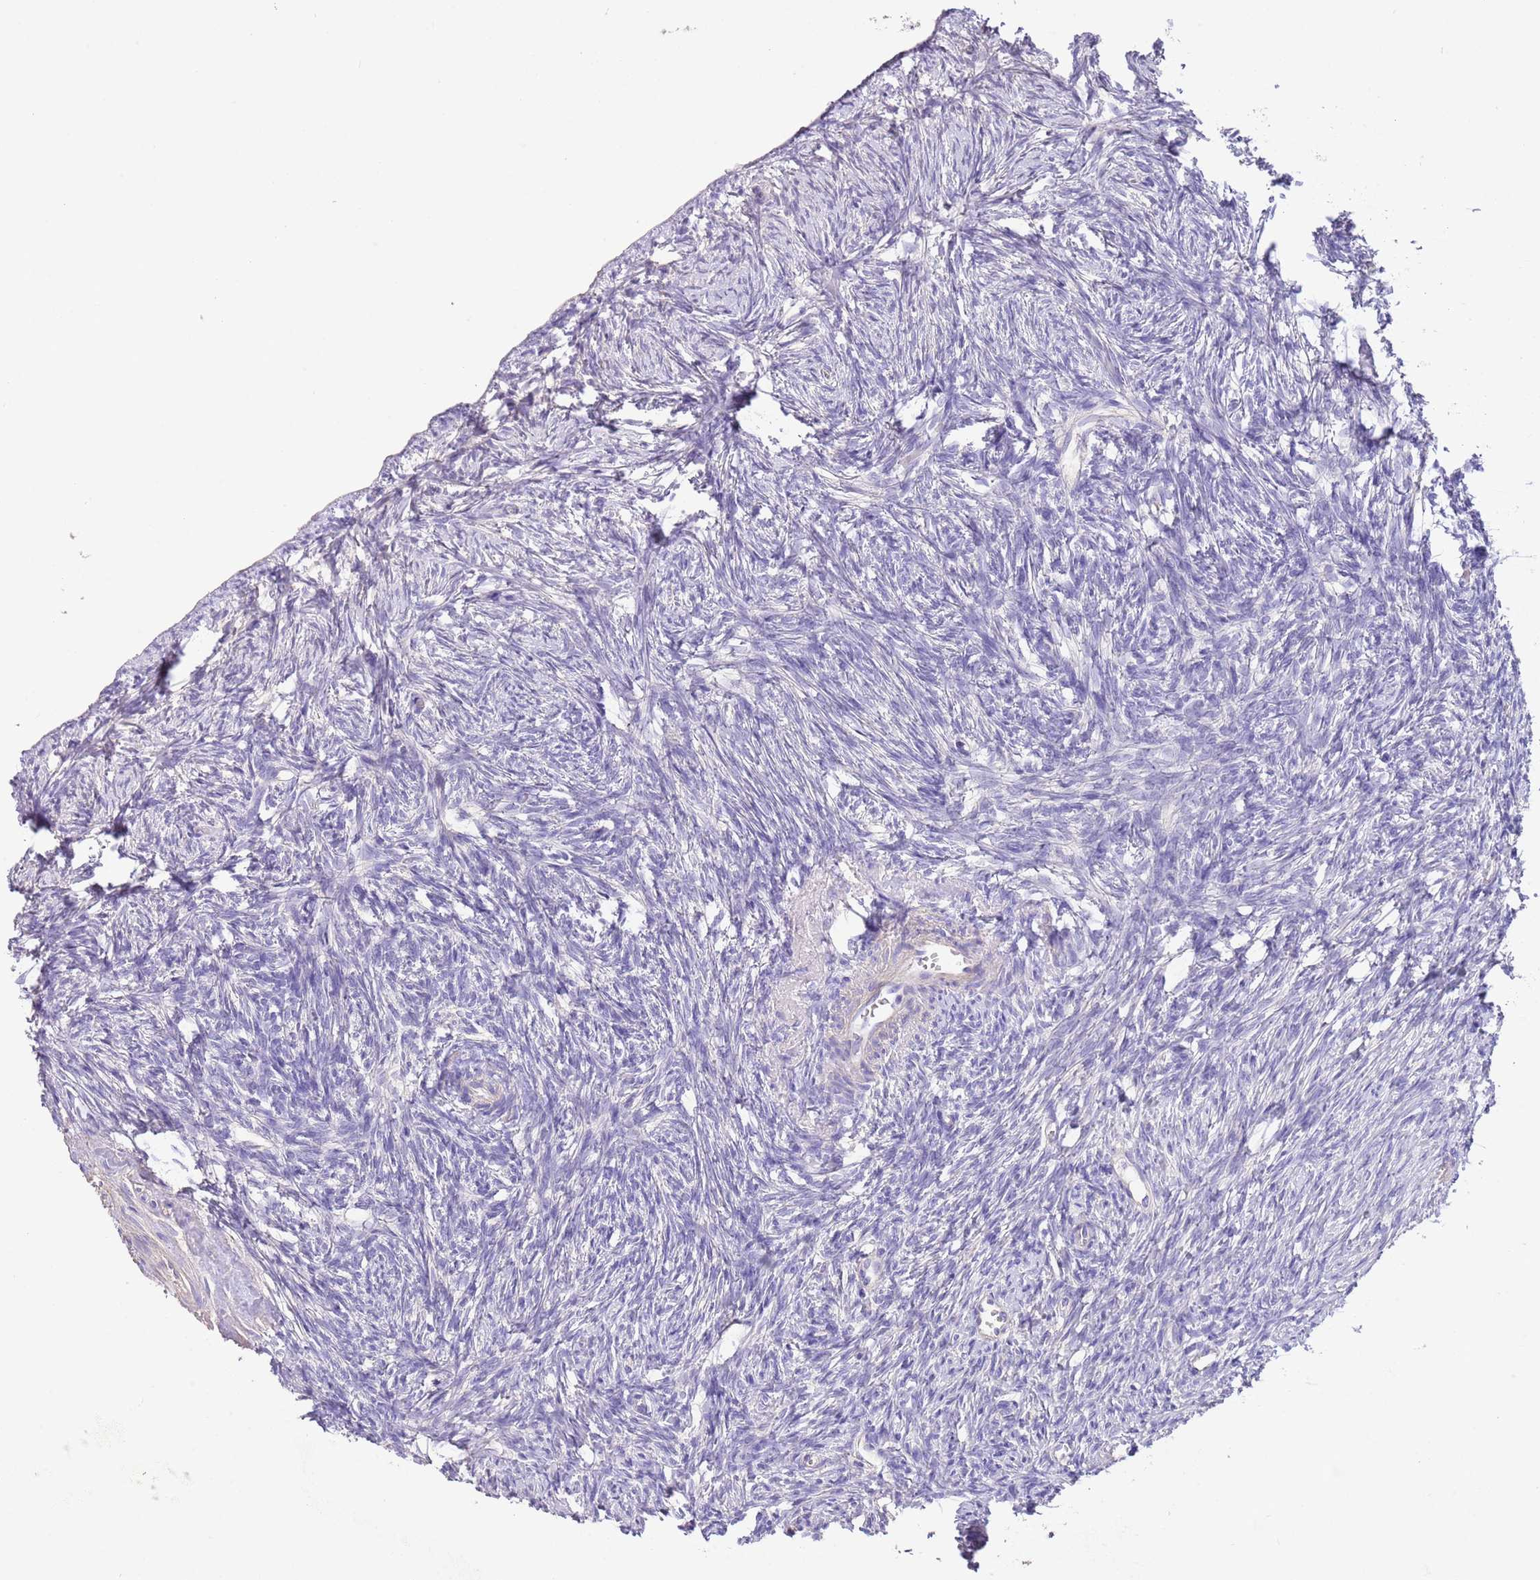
{"staining": {"intensity": "negative", "quantity": "none", "location": "none"}, "tissue": "ovary", "cell_type": "Ovarian stroma cells", "image_type": "normal", "snomed": [{"axis": "morphology", "description": "Normal tissue, NOS"}, {"axis": "topography", "description": "Ovary"}], "caption": "Immunohistochemistry photomicrograph of unremarkable human ovary stained for a protein (brown), which reveals no positivity in ovarian stroma cells. (DAB immunohistochemistry with hematoxylin counter stain).", "gene": "SFTPA1", "patient": {"sex": "female", "age": 51}}